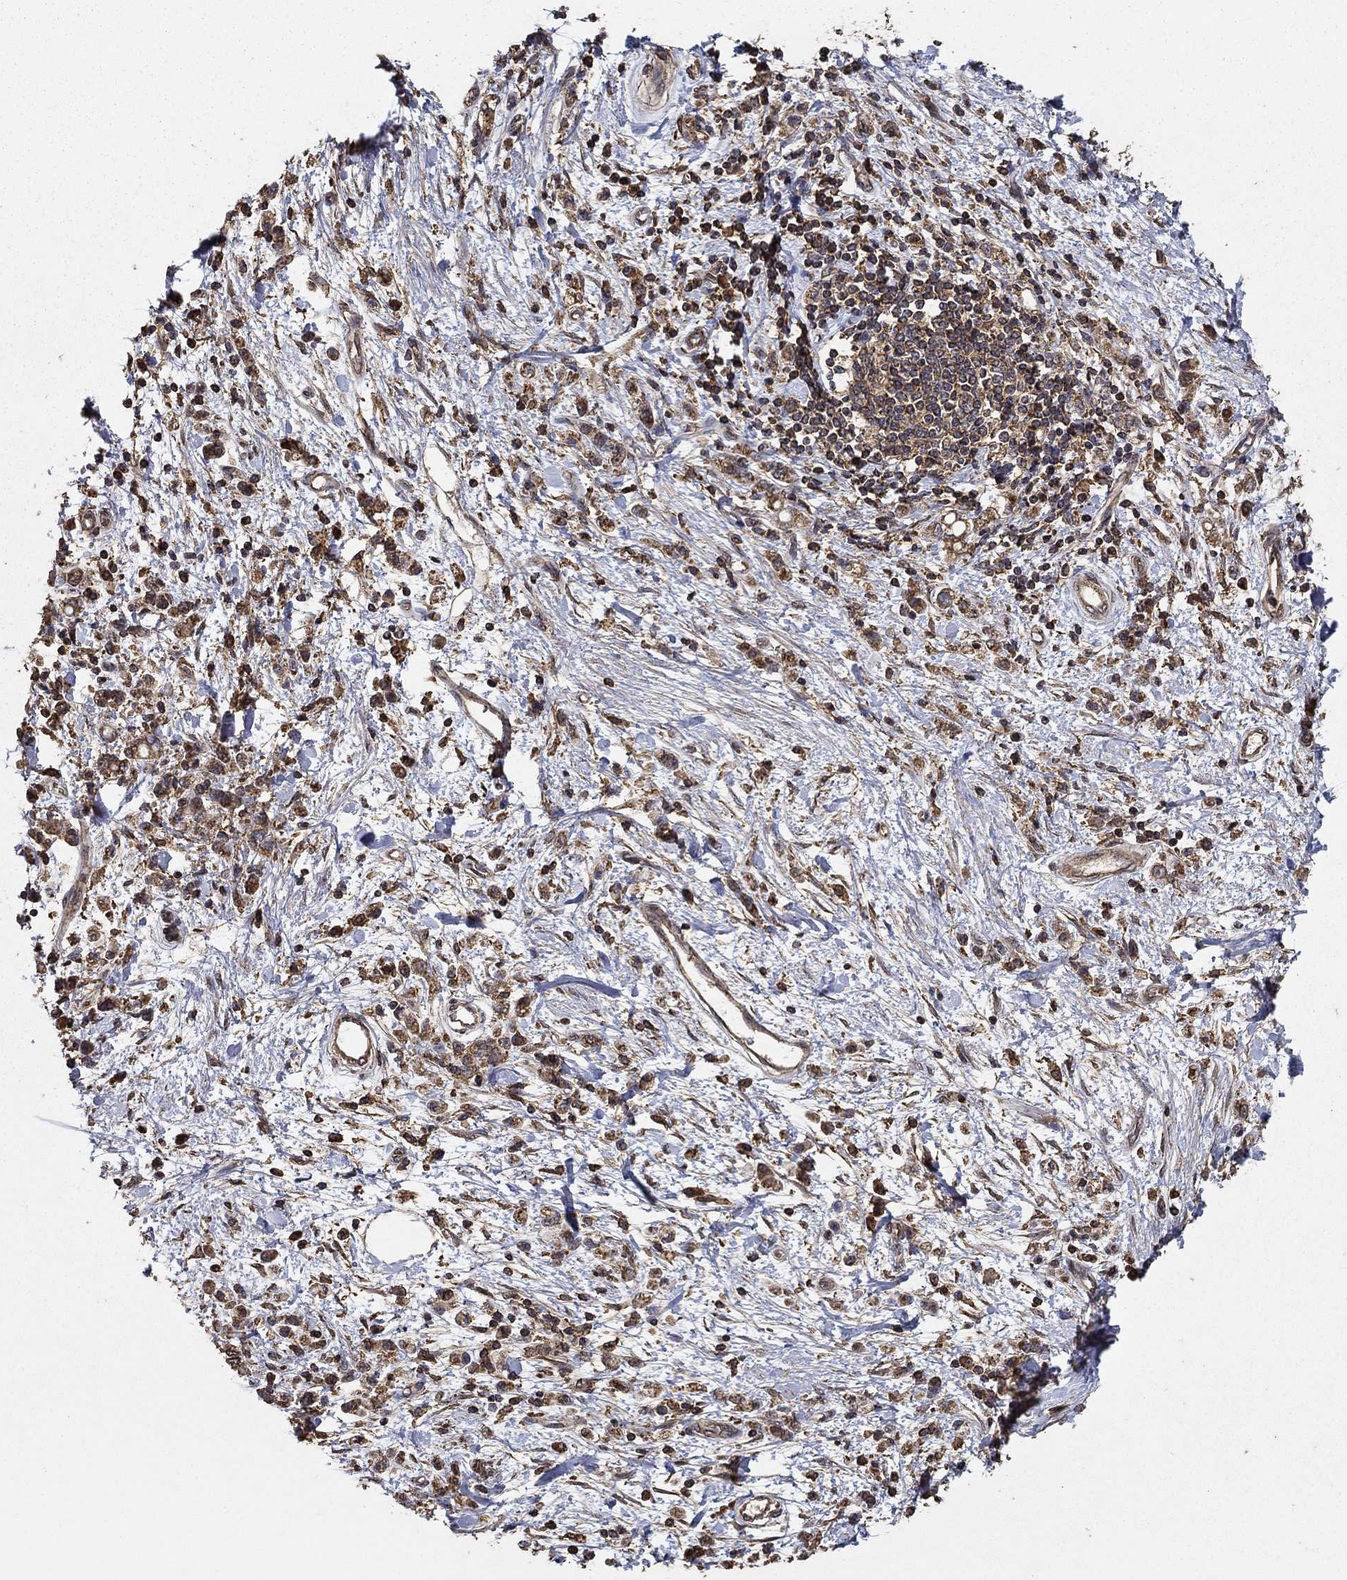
{"staining": {"intensity": "moderate", "quantity": ">75%", "location": "cytoplasmic/membranous"}, "tissue": "stomach cancer", "cell_type": "Tumor cells", "image_type": "cancer", "snomed": [{"axis": "morphology", "description": "Adenocarcinoma, NOS"}, {"axis": "topography", "description": "Stomach"}], "caption": "IHC staining of stomach adenocarcinoma, which displays medium levels of moderate cytoplasmic/membranous expression in approximately >75% of tumor cells indicating moderate cytoplasmic/membranous protein staining. The staining was performed using DAB (brown) for protein detection and nuclei were counterstained in hematoxylin (blue).", "gene": "IFRD1", "patient": {"sex": "male", "age": 77}}